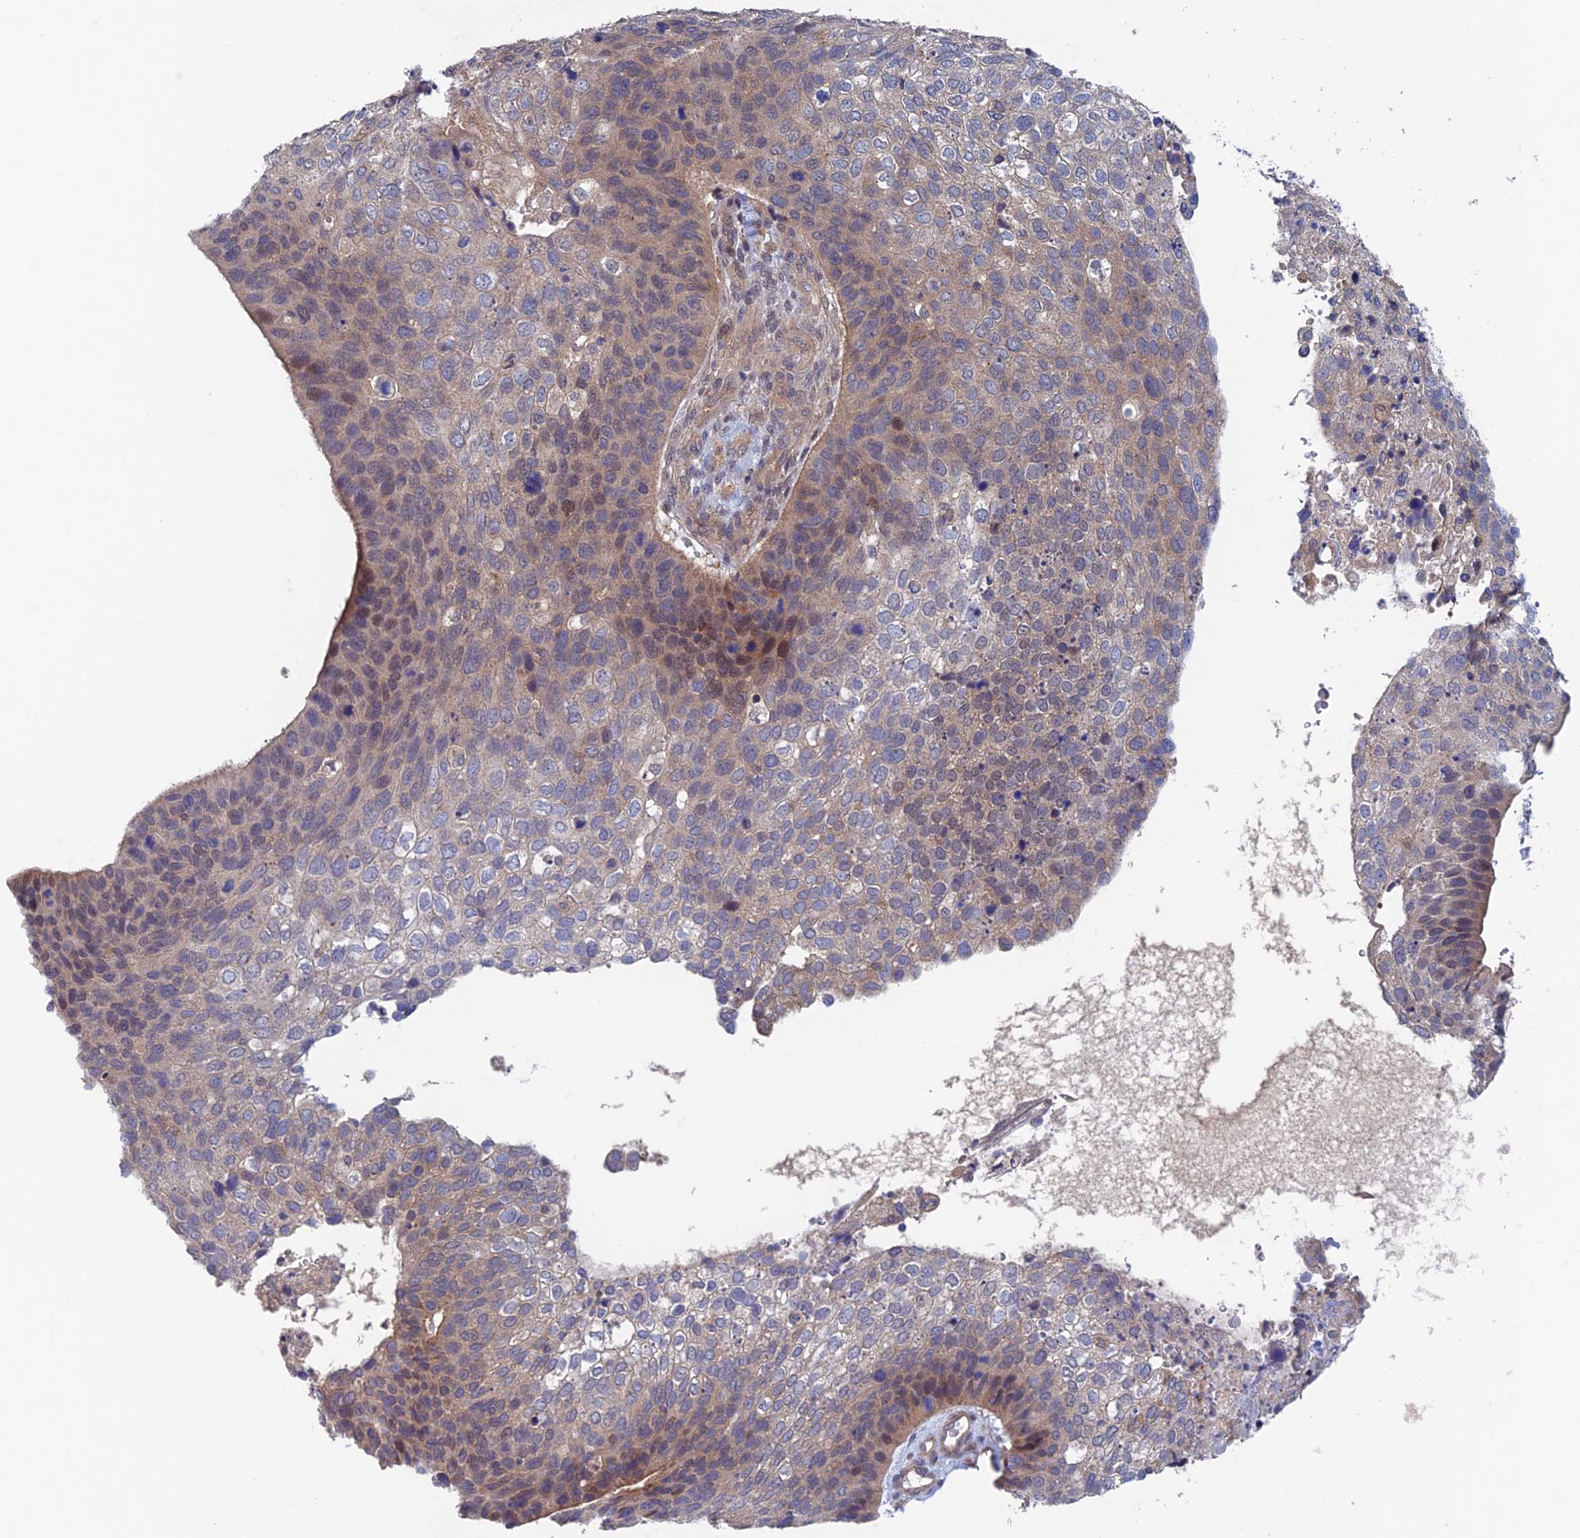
{"staining": {"intensity": "weak", "quantity": "<25%", "location": "cytoplasmic/membranous"}, "tissue": "skin cancer", "cell_type": "Tumor cells", "image_type": "cancer", "snomed": [{"axis": "morphology", "description": "Basal cell carcinoma"}, {"axis": "topography", "description": "Skin"}], "caption": "Immunohistochemistry (IHC) of skin cancer (basal cell carcinoma) shows no expression in tumor cells. Nuclei are stained in blue.", "gene": "NUDT16L1", "patient": {"sex": "female", "age": 74}}